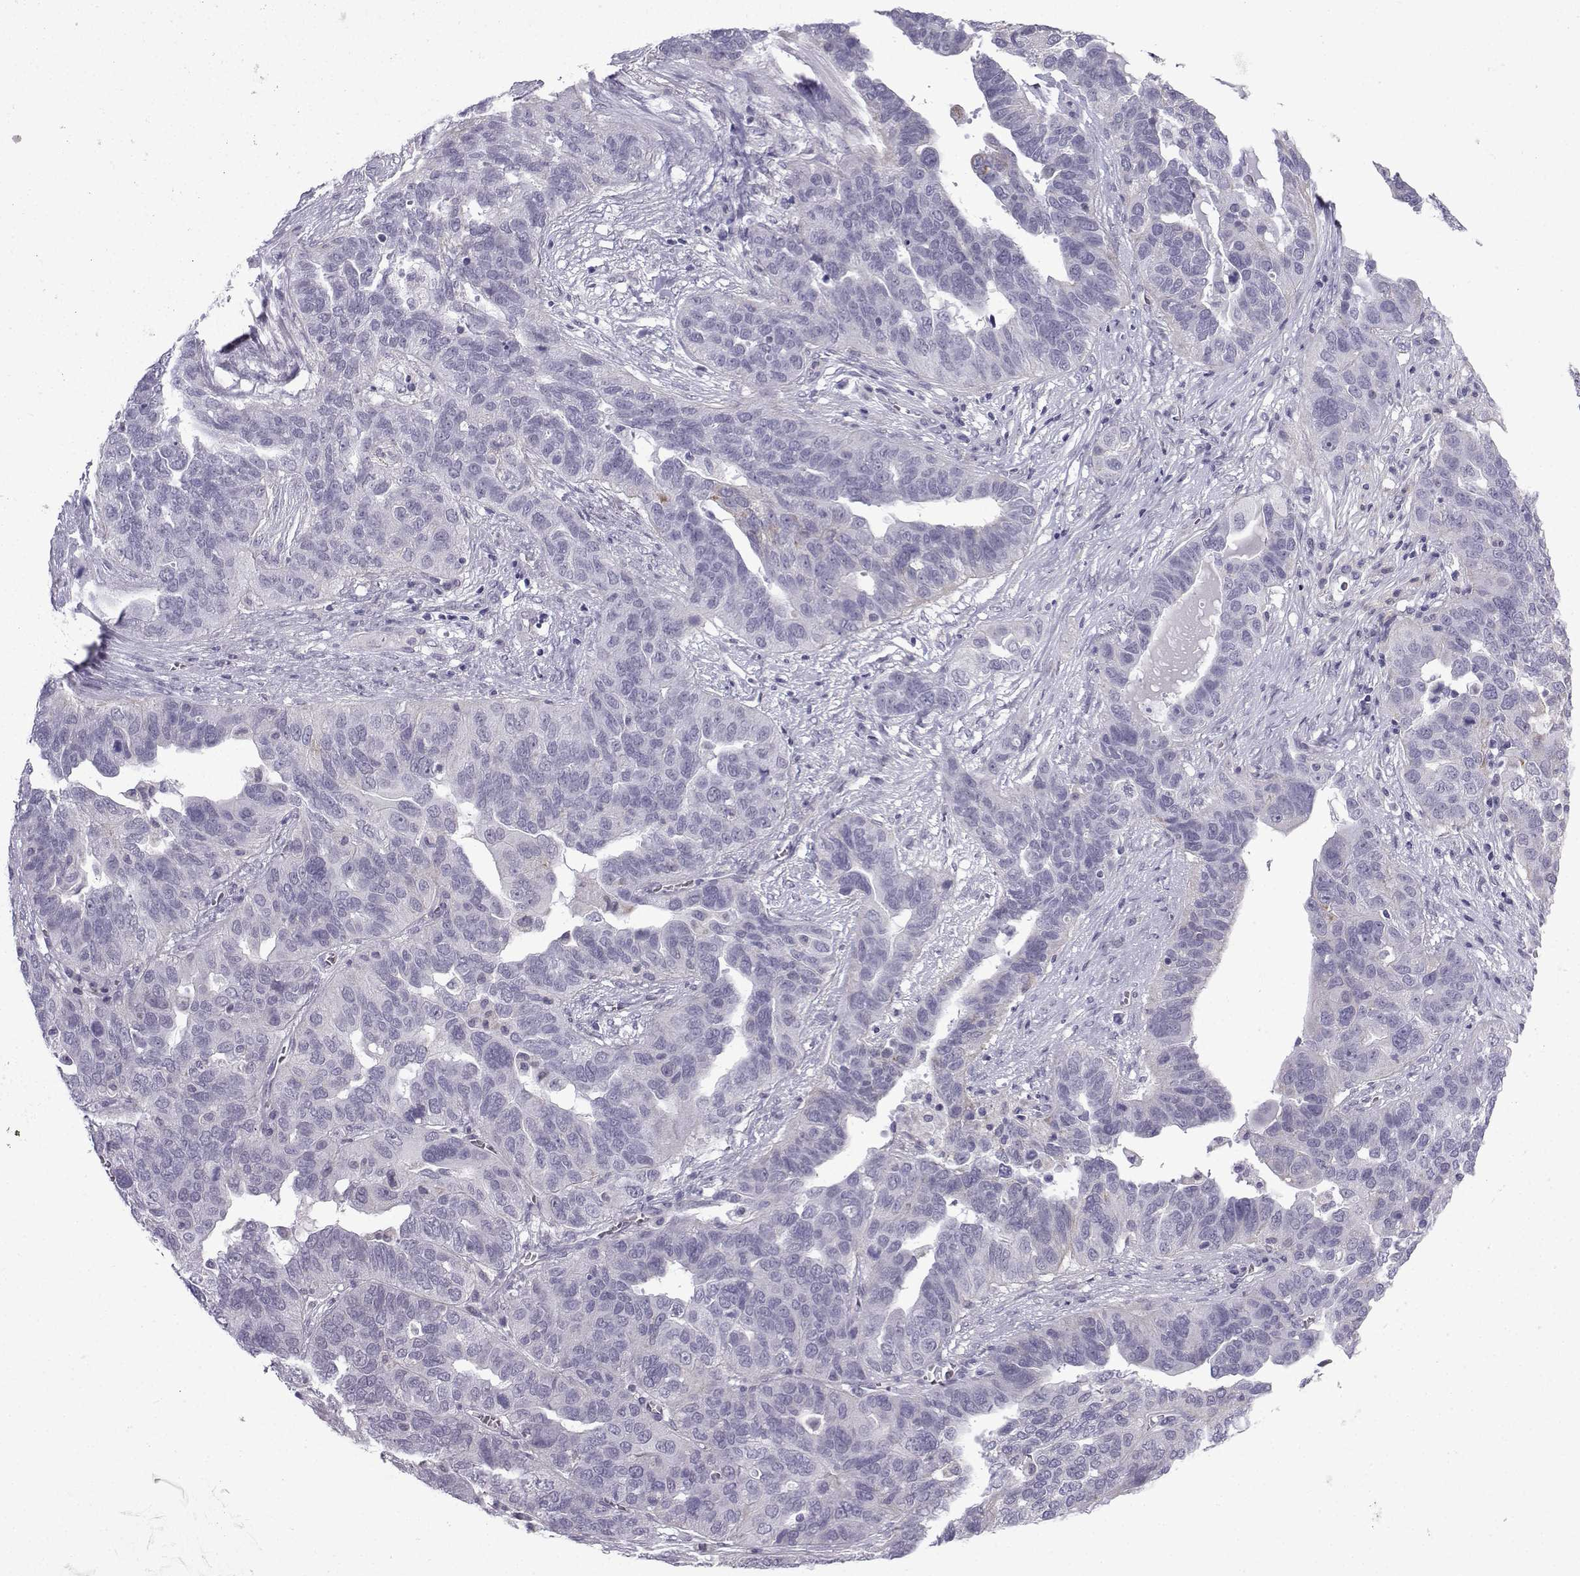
{"staining": {"intensity": "negative", "quantity": "none", "location": "none"}, "tissue": "ovarian cancer", "cell_type": "Tumor cells", "image_type": "cancer", "snomed": [{"axis": "morphology", "description": "Carcinoma, endometroid"}, {"axis": "topography", "description": "Soft tissue"}, {"axis": "topography", "description": "Ovary"}], "caption": "This histopathology image is of ovarian cancer (endometroid carcinoma) stained with IHC to label a protein in brown with the nuclei are counter-stained blue. There is no positivity in tumor cells.", "gene": "CFAP53", "patient": {"sex": "female", "age": 52}}